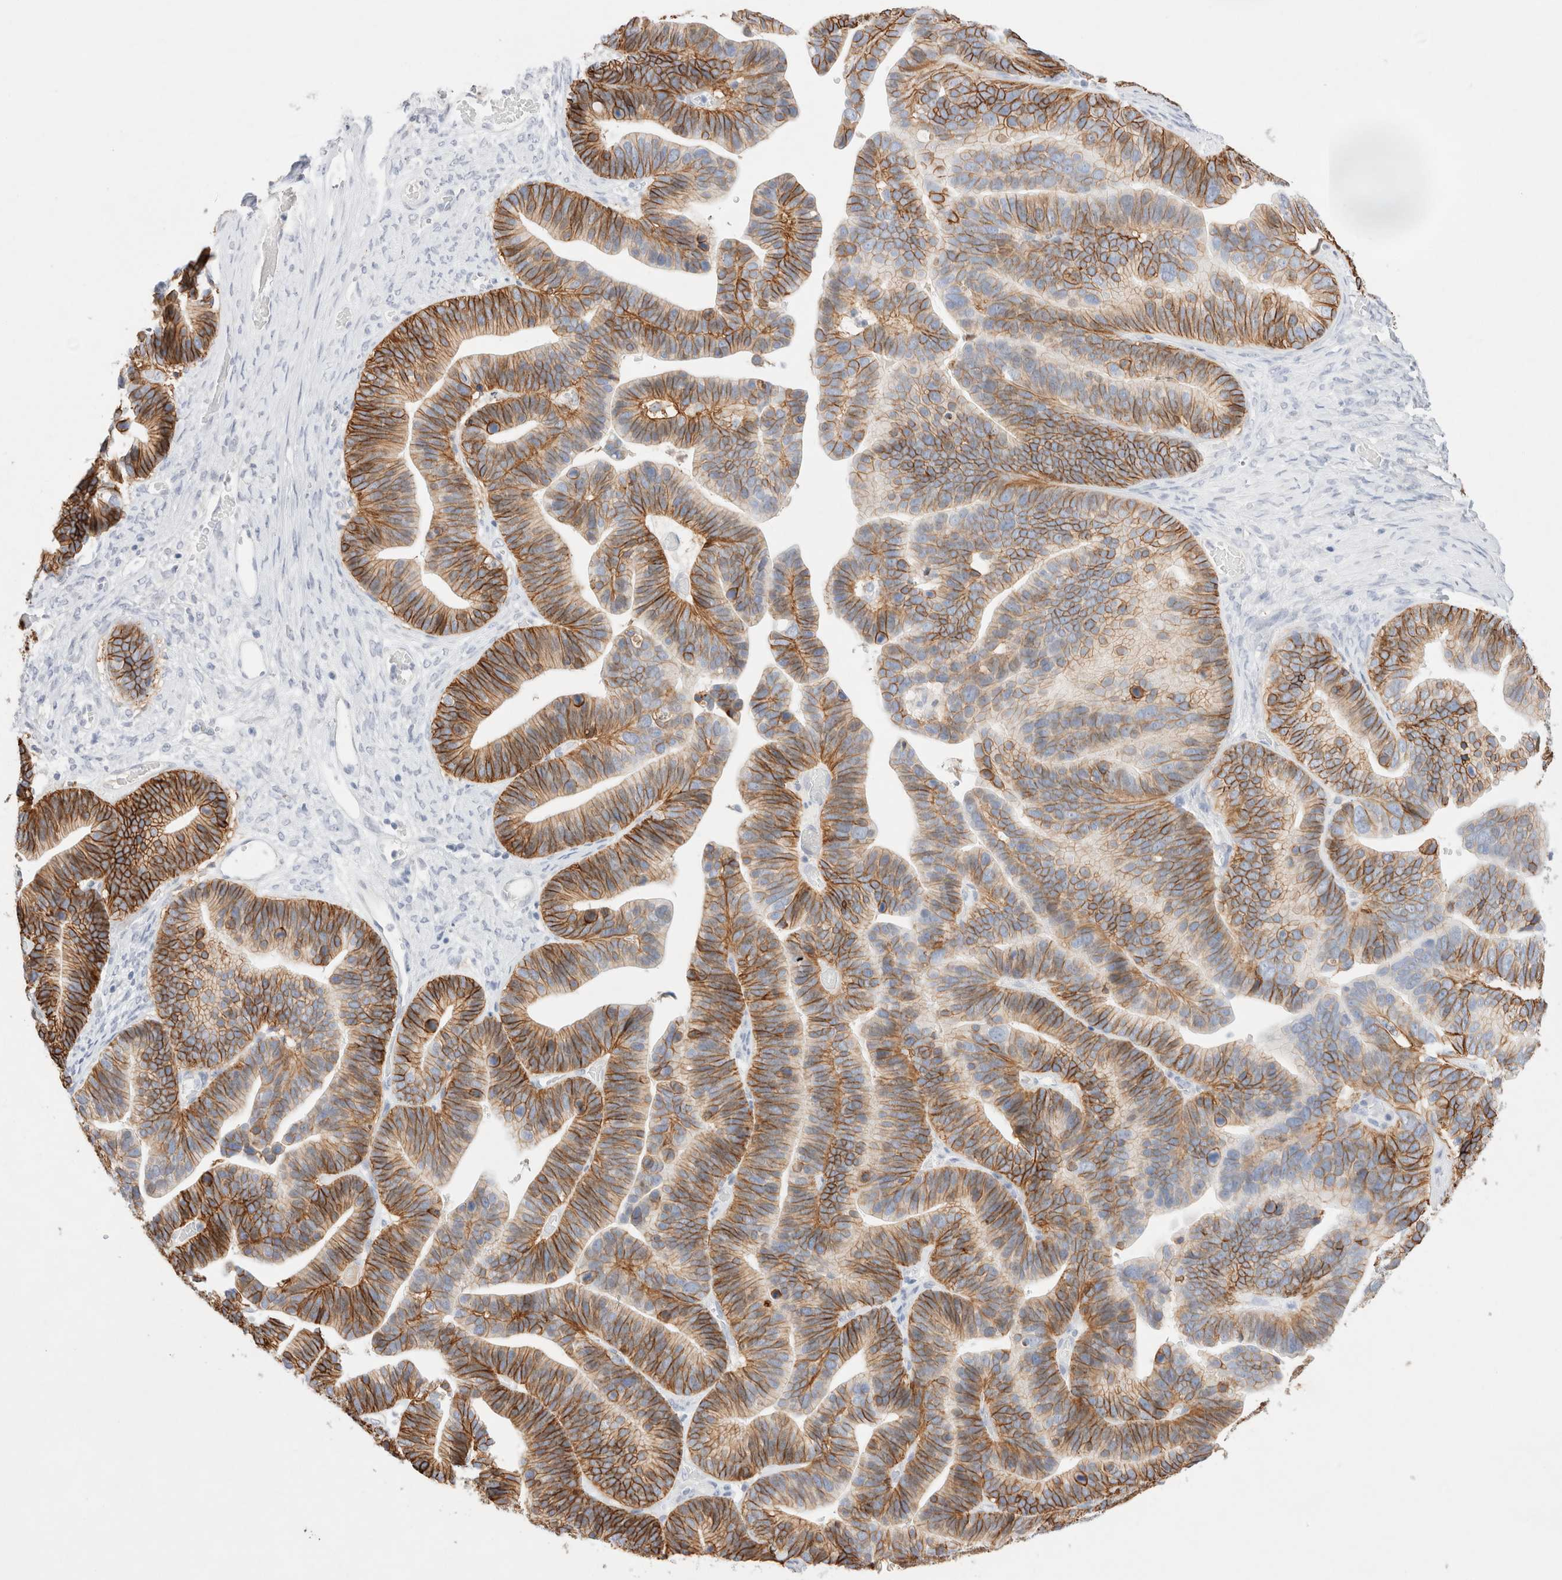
{"staining": {"intensity": "strong", "quantity": "25%-75%", "location": "cytoplasmic/membranous"}, "tissue": "ovarian cancer", "cell_type": "Tumor cells", "image_type": "cancer", "snomed": [{"axis": "morphology", "description": "Cystadenocarcinoma, serous, NOS"}, {"axis": "topography", "description": "Ovary"}], "caption": "The histopathology image shows a brown stain indicating the presence of a protein in the cytoplasmic/membranous of tumor cells in ovarian serous cystadenocarcinoma. (Stains: DAB (3,3'-diaminobenzidine) in brown, nuclei in blue, Microscopy: brightfield microscopy at high magnification).", "gene": "EPCAM", "patient": {"sex": "female", "age": 56}}